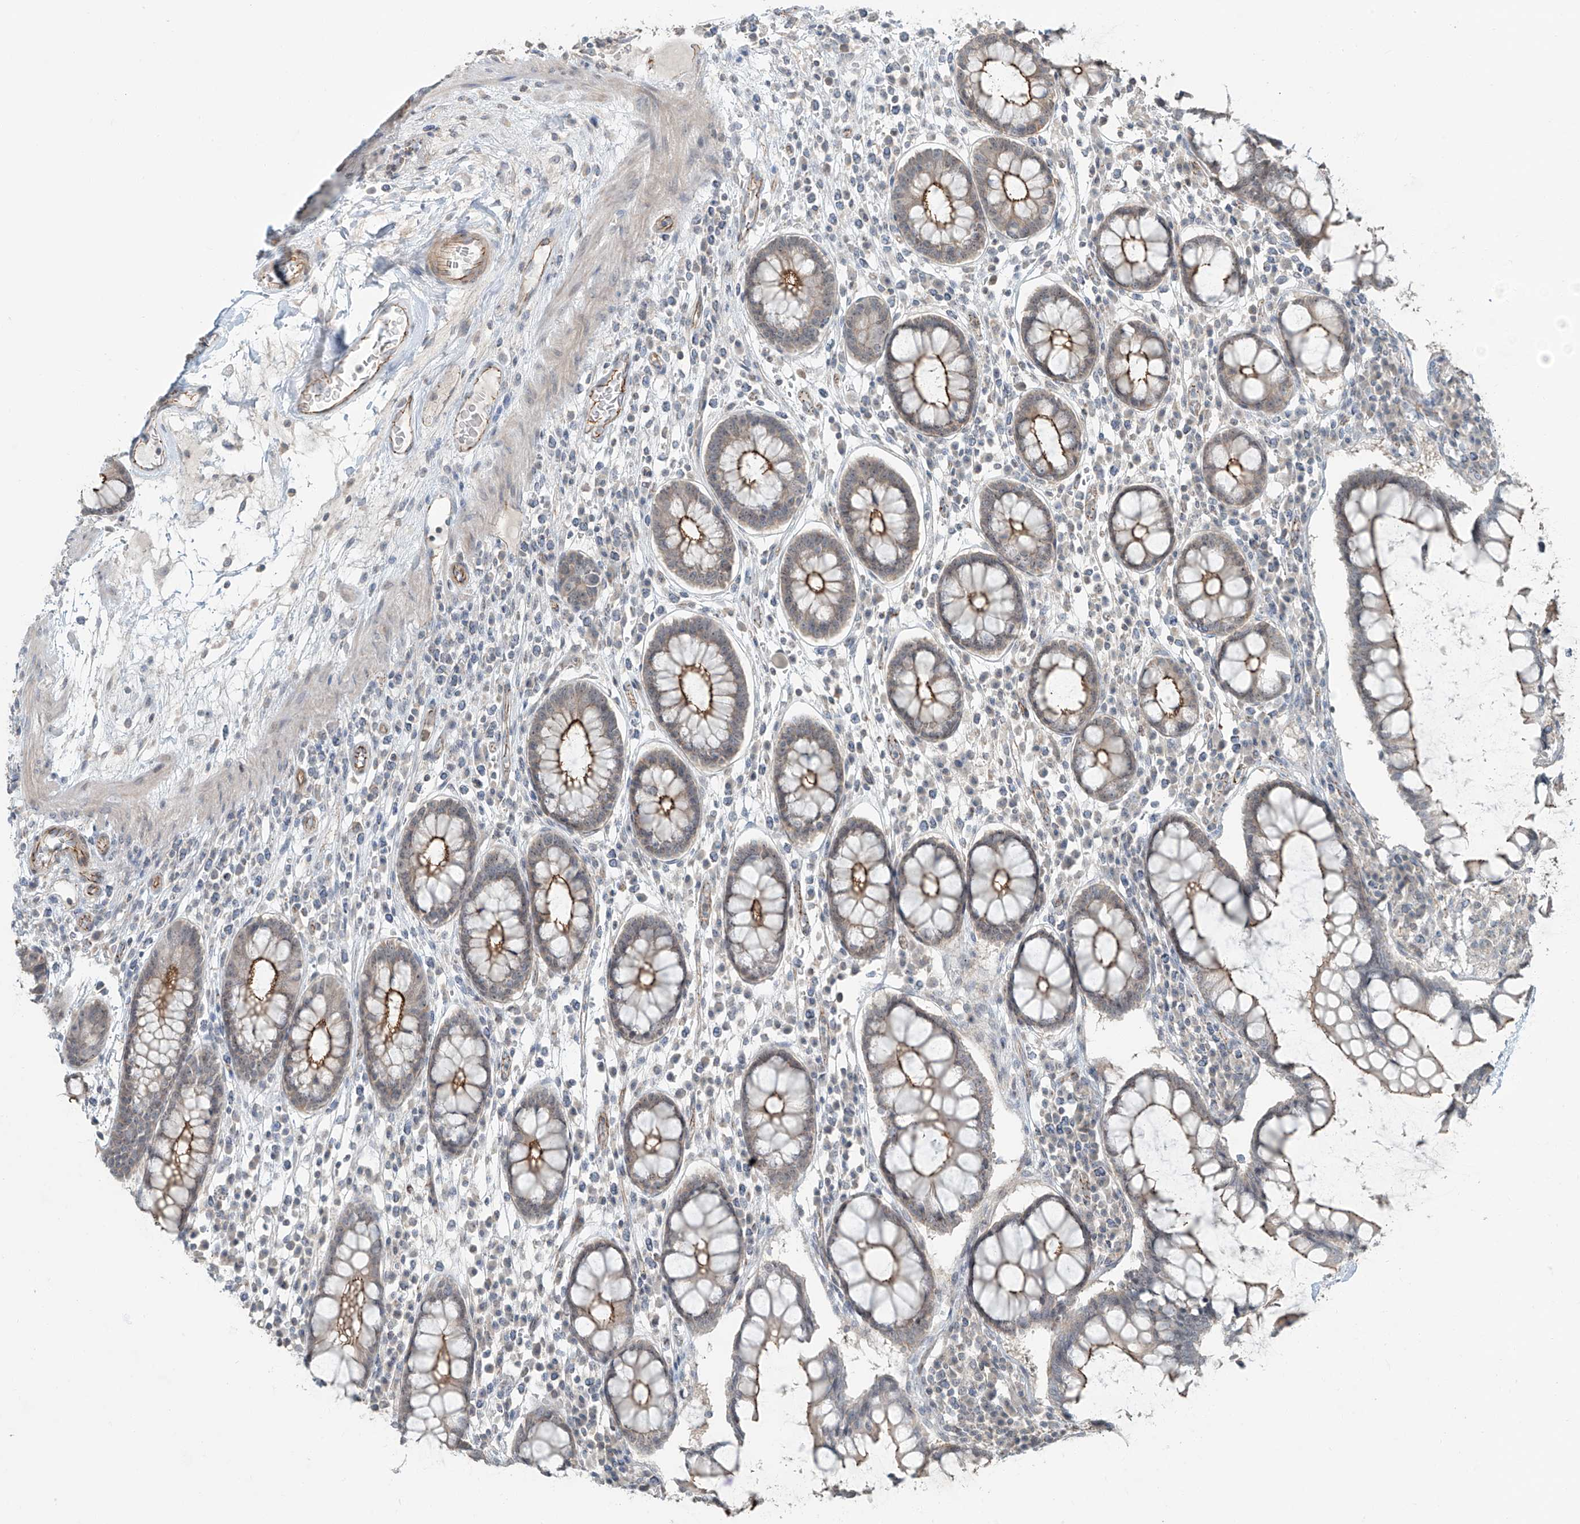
{"staining": {"intensity": "moderate", "quantity": ">75%", "location": "cytoplasmic/membranous"}, "tissue": "colon", "cell_type": "Endothelial cells", "image_type": "normal", "snomed": [{"axis": "morphology", "description": "Normal tissue, NOS"}, {"axis": "topography", "description": "Colon"}], "caption": "Protein expression analysis of normal colon demonstrates moderate cytoplasmic/membranous staining in about >75% of endothelial cells.", "gene": "ZNF16", "patient": {"sex": "female", "age": 79}}